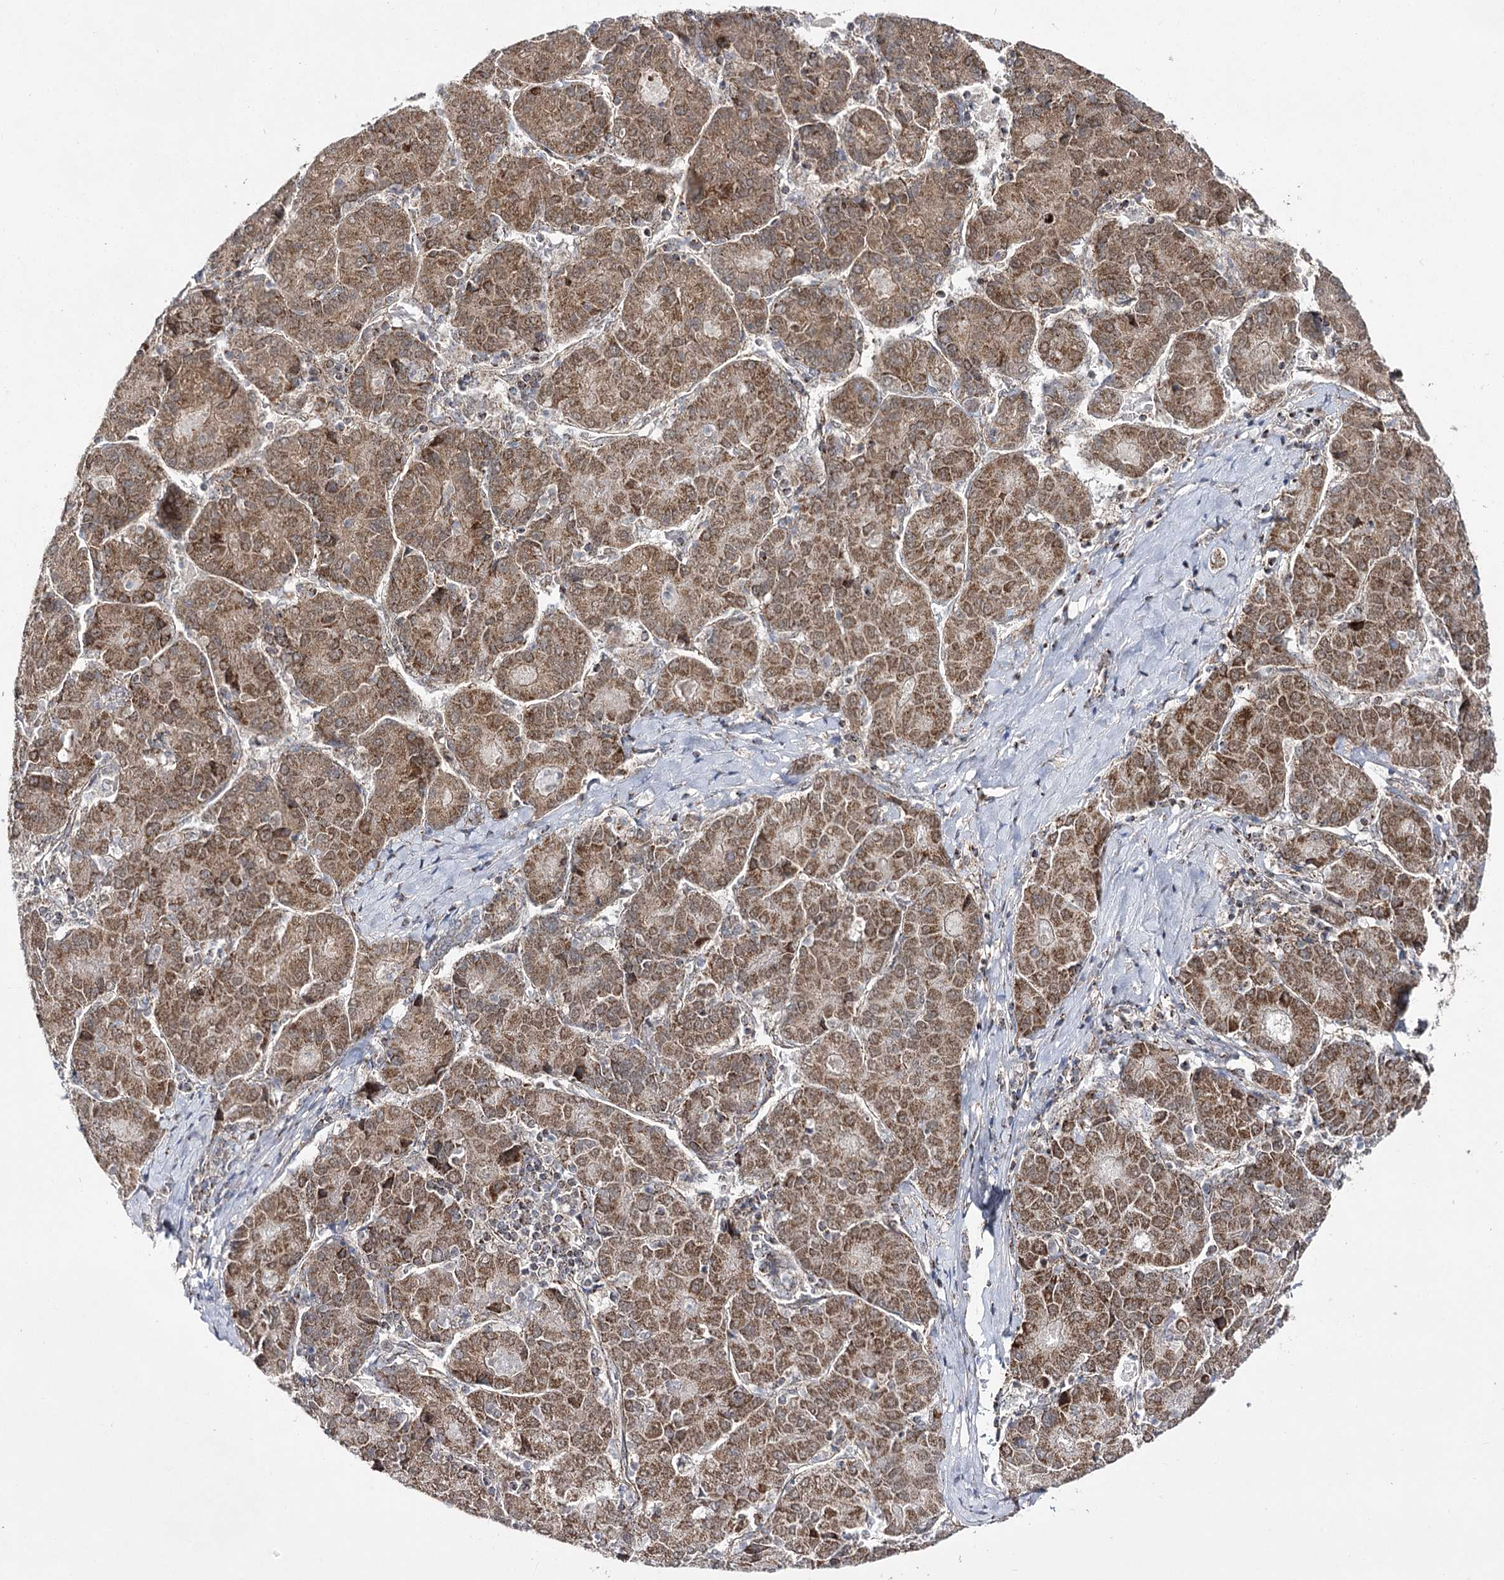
{"staining": {"intensity": "moderate", "quantity": ">75%", "location": "cytoplasmic/membranous"}, "tissue": "liver cancer", "cell_type": "Tumor cells", "image_type": "cancer", "snomed": [{"axis": "morphology", "description": "Carcinoma, Hepatocellular, NOS"}, {"axis": "topography", "description": "Liver"}], "caption": "The immunohistochemical stain labels moderate cytoplasmic/membranous positivity in tumor cells of liver hepatocellular carcinoma tissue. (DAB = brown stain, brightfield microscopy at high magnification).", "gene": "SLC4A1AP", "patient": {"sex": "male", "age": 65}}